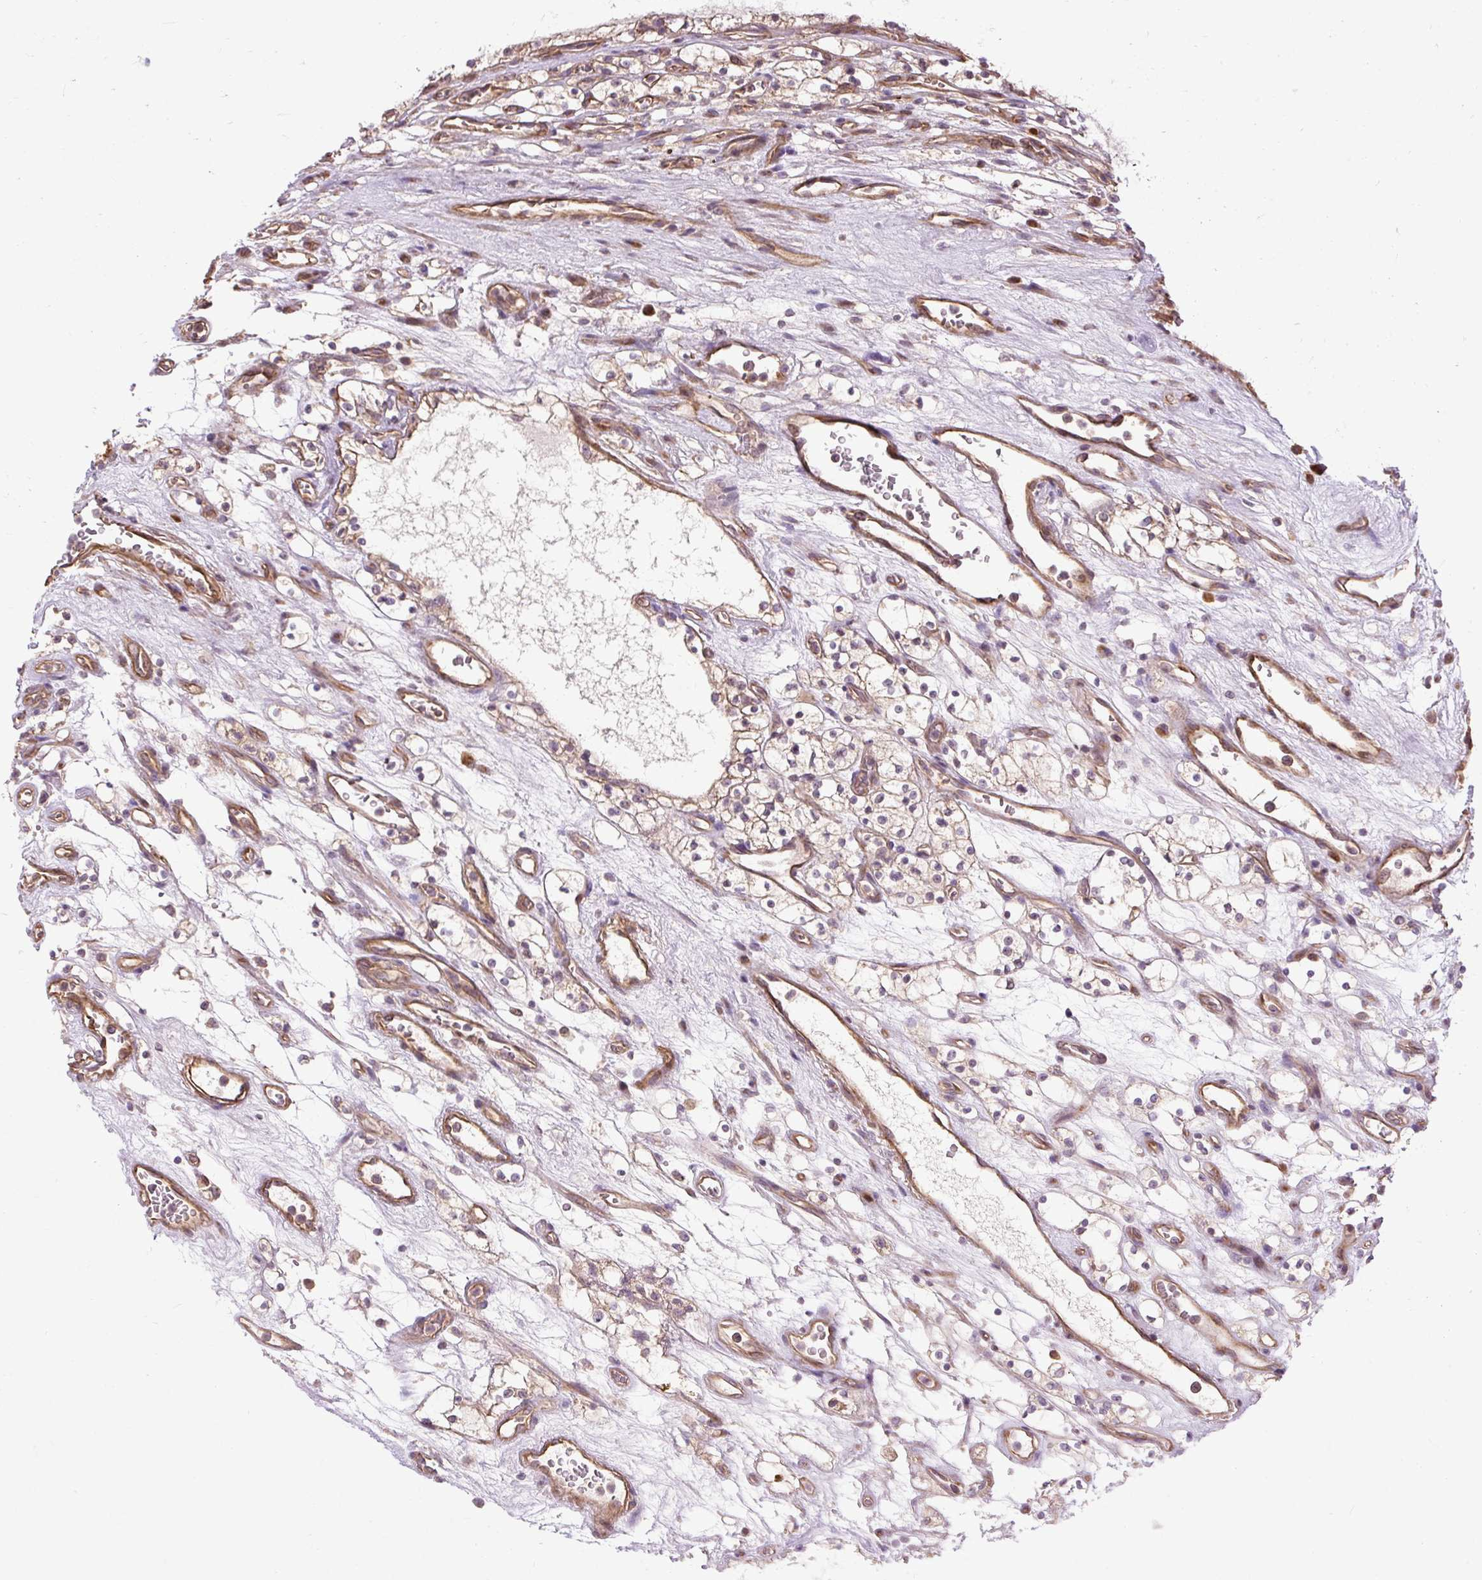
{"staining": {"intensity": "weak", "quantity": ">75%", "location": "cytoplasmic/membranous"}, "tissue": "renal cancer", "cell_type": "Tumor cells", "image_type": "cancer", "snomed": [{"axis": "morphology", "description": "Adenocarcinoma, NOS"}, {"axis": "topography", "description": "Kidney"}], "caption": "Immunohistochemistry (IHC) (DAB) staining of adenocarcinoma (renal) displays weak cytoplasmic/membranous protein positivity in about >75% of tumor cells.", "gene": "FLRT1", "patient": {"sex": "female", "age": 69}}